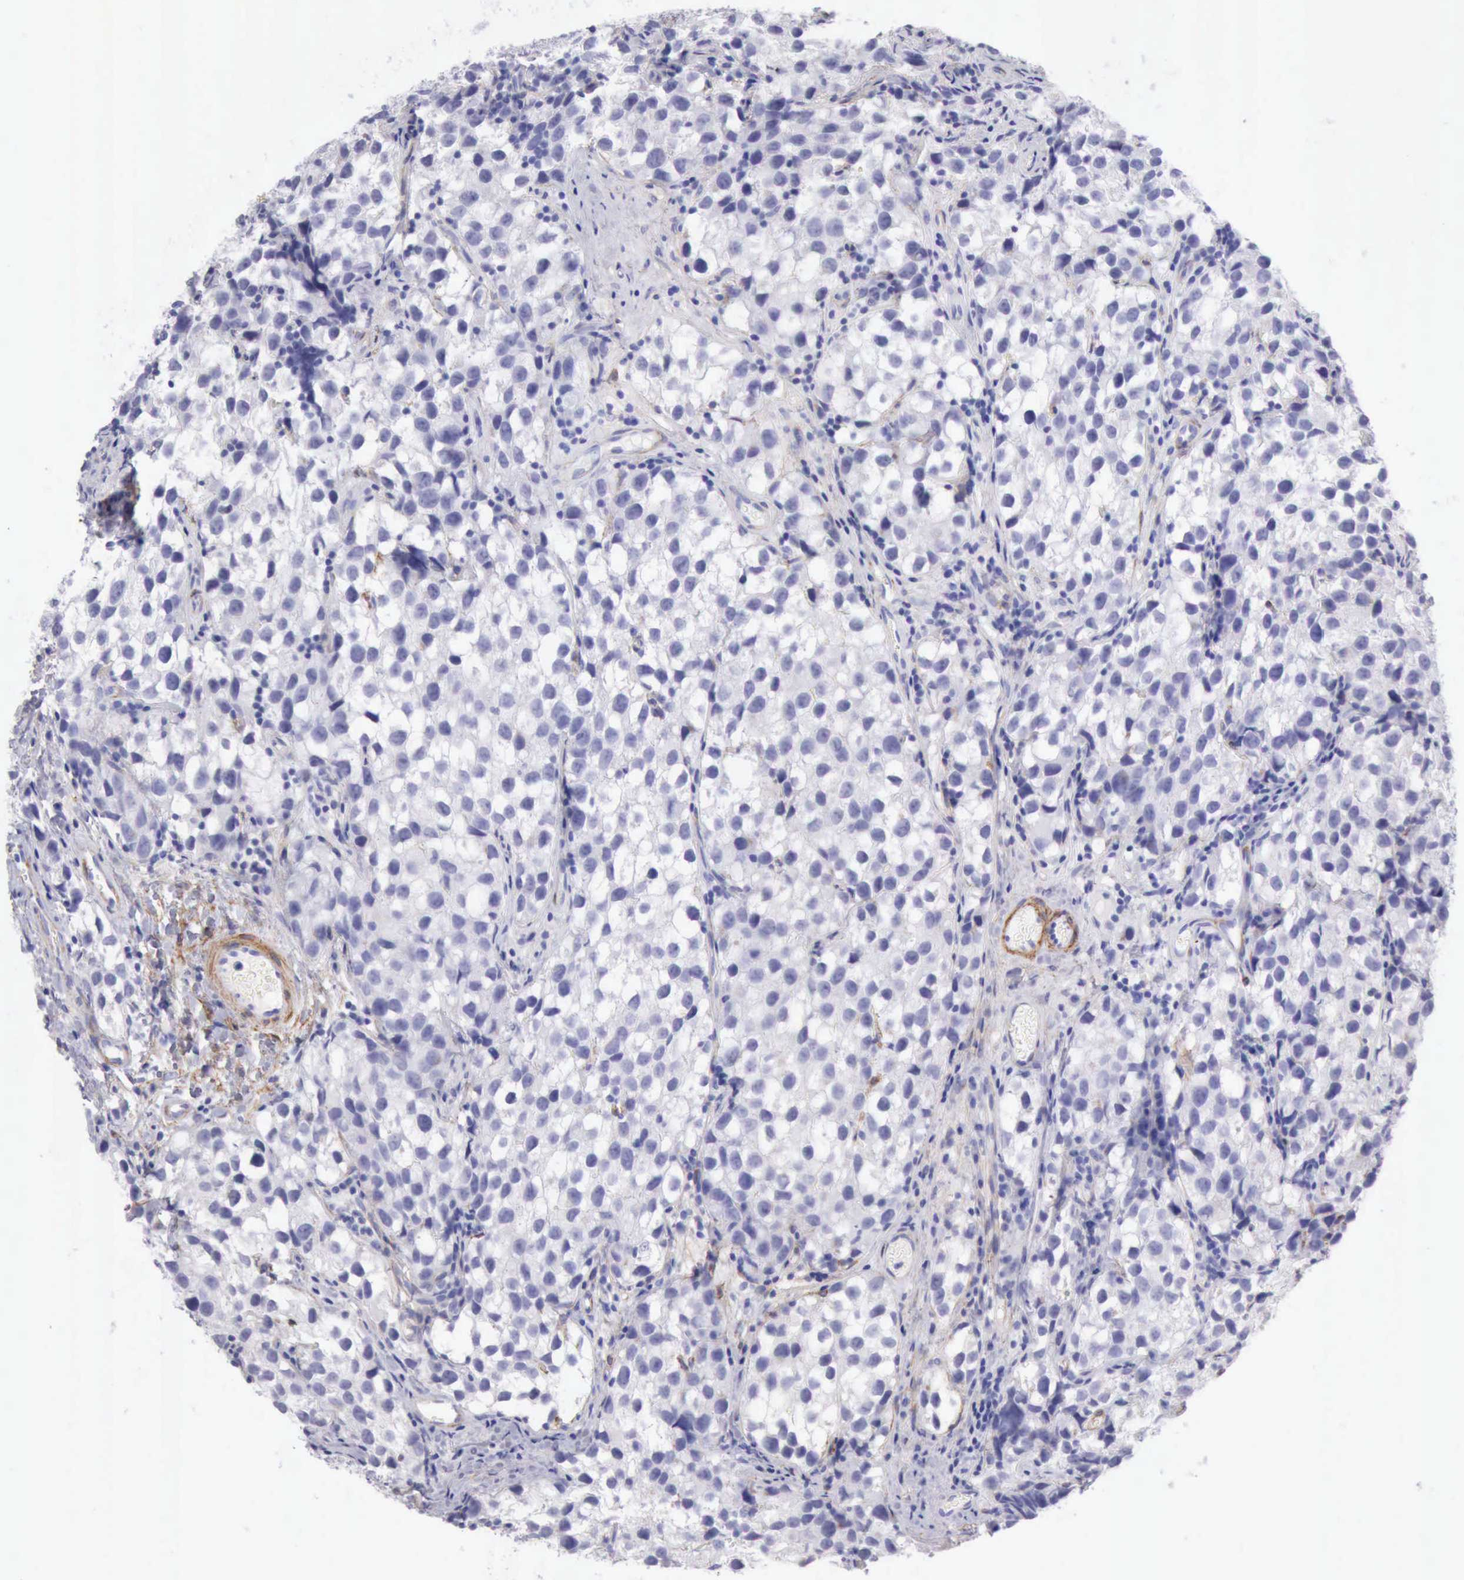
{"staining": {"intensity": "negative", "quantity": "none", "location": "none"}, "tissue": "testis cancer", "cell_type": "Tumor cells", "image_type": "cancer", "snomed": [{"axis": "morphology", "description": "Seminoma, NOS"}, {"axis": "topography", "description": "Testis"}], "caption": "Protein analysis of testis cancer shows no significant staining in tumor cells.", "gene": "AOC3", "patient": {"sex": "male", "age": 39}}